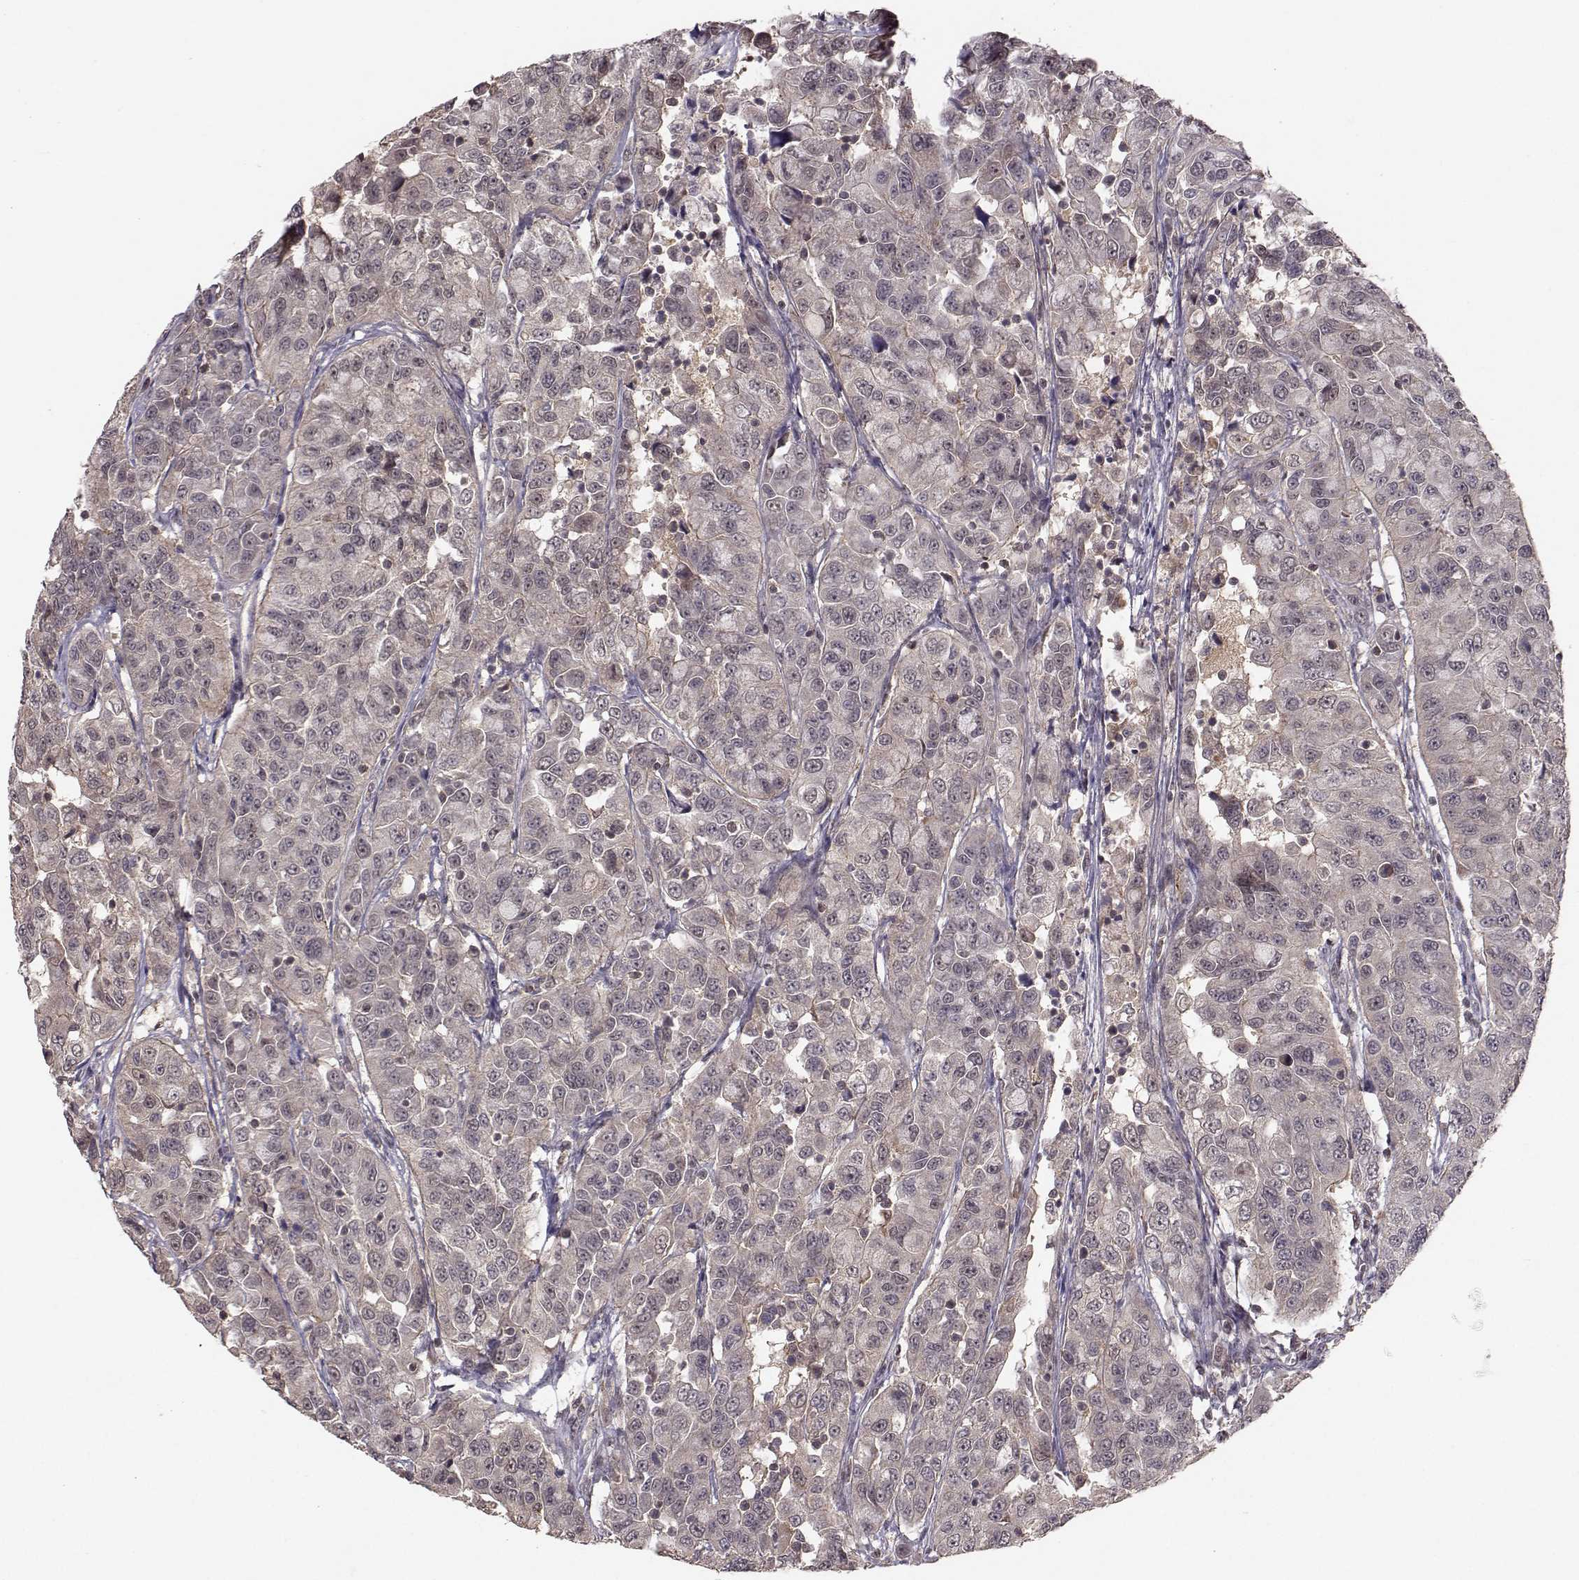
{"staining": {"intensity": "negative", "quantity": "none", "location": "none"}, "tissue": "urothelial cancer", "cell_type": "Tumor cells", "image_type": "cancer", "snomed": [{"axis": "morphology", "description": "Urothelial carcinoma, NOS"}, {"axis": "morphology", "description": "Urothelial carcinoma, High grade"}, {"axis": "topography", "description": "Urinary bladder"}], "caption": "An image of urothelial cancer stained for a protein exhibits no brown staining in tumor cells. Nuclei are stained in blue.", "gene": "PLEKHG3", "patient": {"sex": "female", "age": 73}}